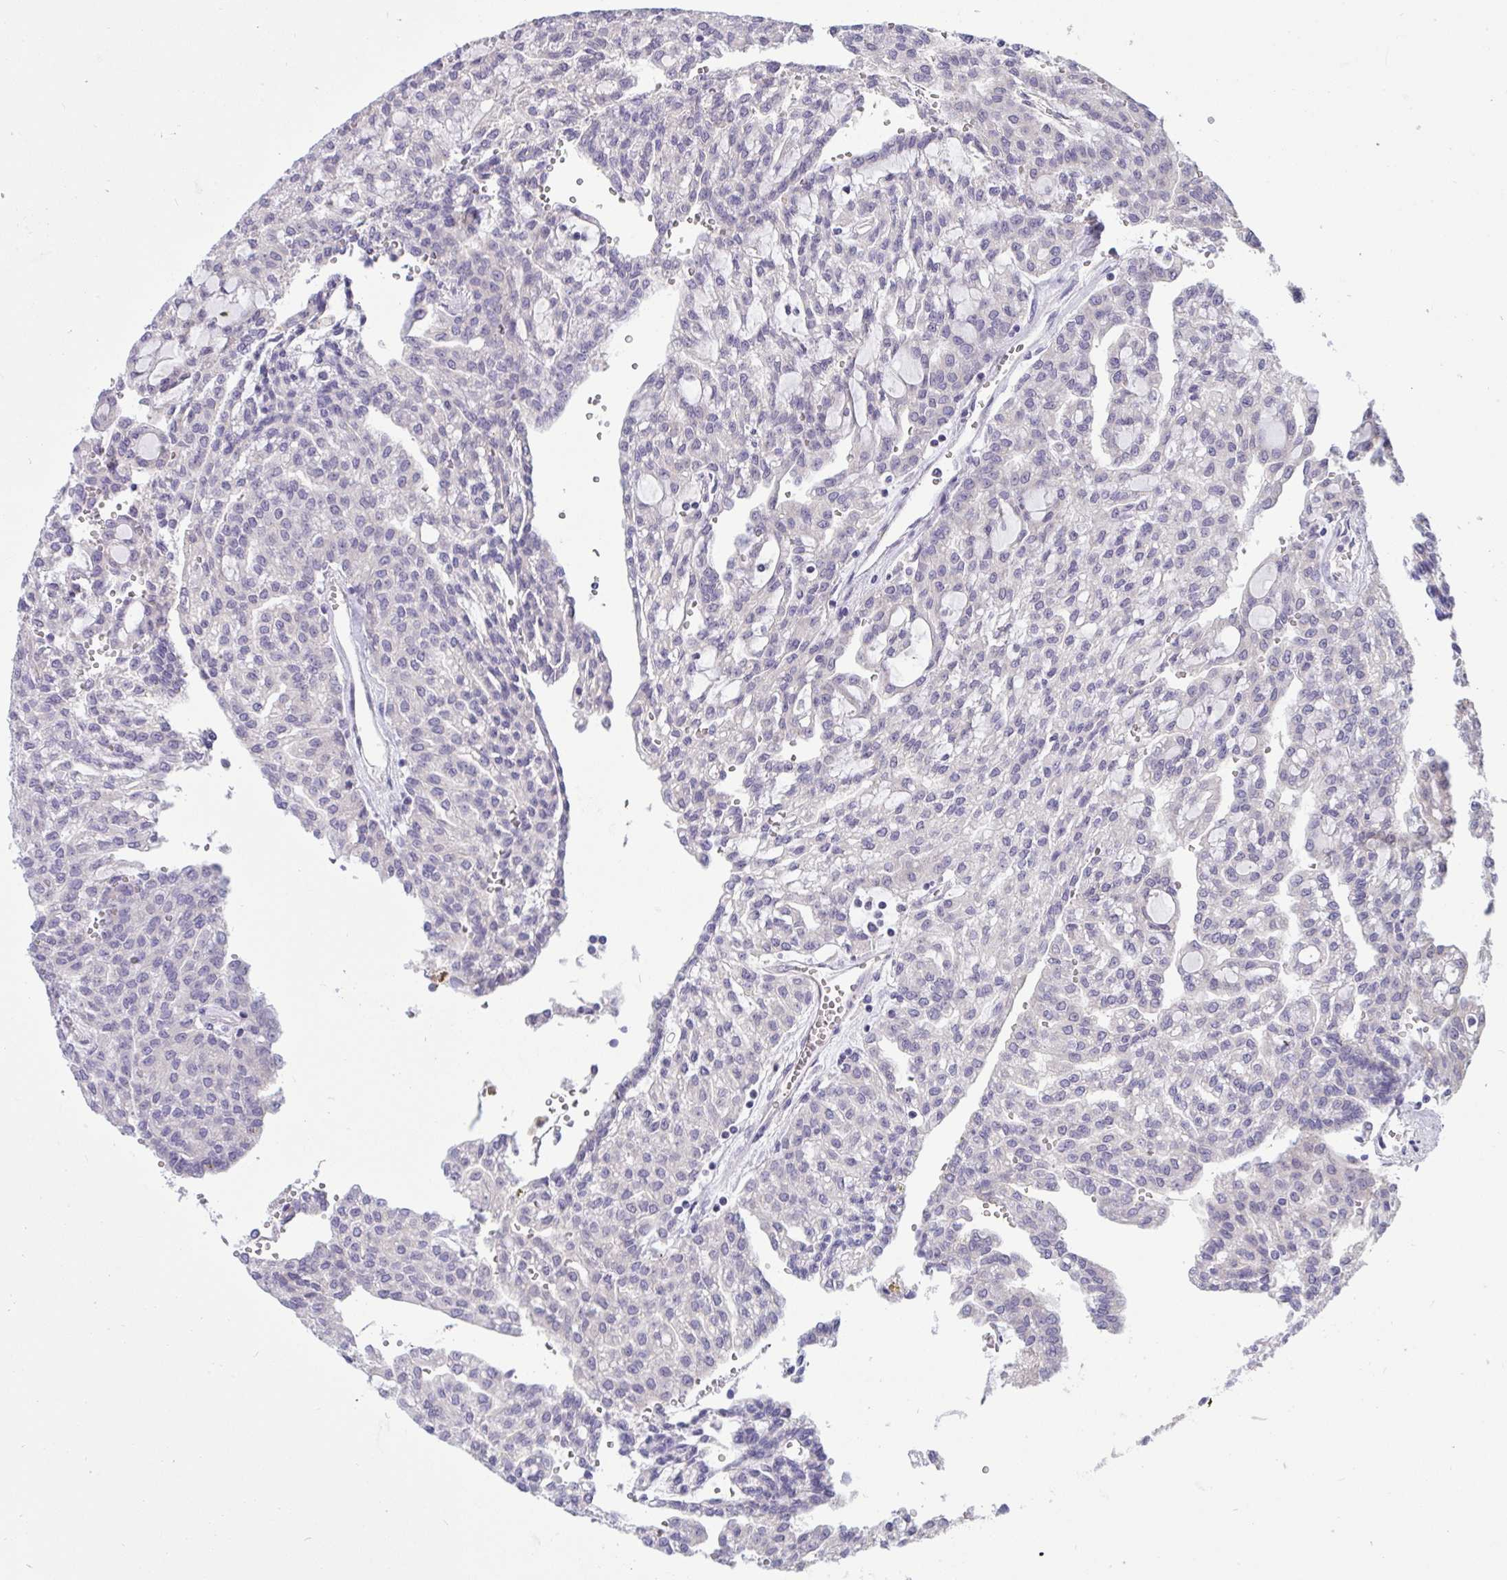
{"staining": {"intensity": "negative", "quantity": "none", "location": "none"}, "tissue": "renal cancer", "cell_type": "Tumor cells", "image_type": "cancer", "snomed": [{"axis": "morphology", "description": "Adenocarcinoma, NOS"}, {"axis": "topography", "description": "Kidney"}], "caption": "Immunohistochemistry (IHC) of human renal adenocarcinoma displays no expression in tumor cells.", "gene": "TMEM41A", "patient": {"sex": "male", "age": 63}}